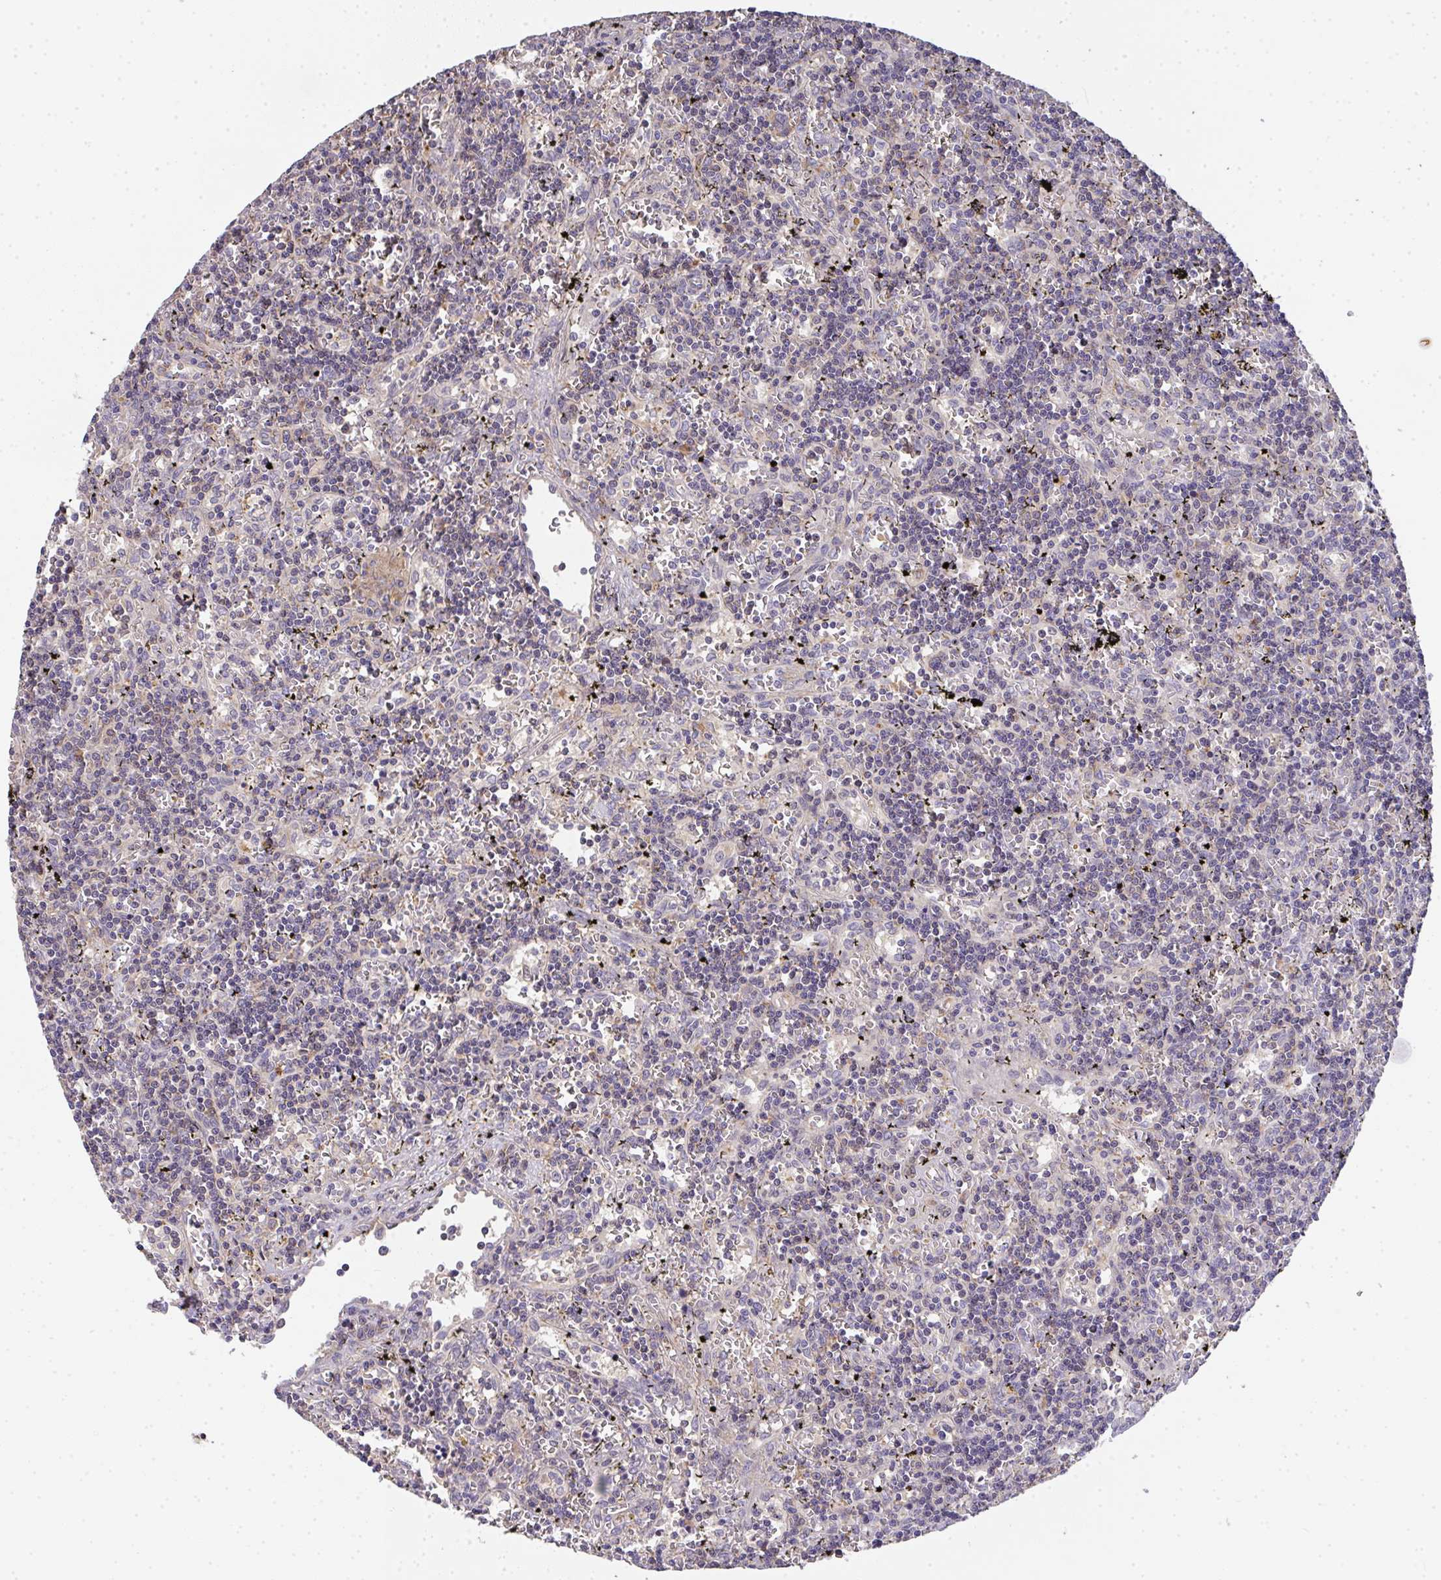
{"staining": {"intensity": "negative", "quantity": "none", "location": "none"}, "tissue": "lymphoma", "cell_type": "Tumor cells", "image_type": "cancer", "snomed": [{"axis": "morphology", "description": "Malignant lymphoma, non-Hodgkin's type, Low grade"}, {"axis": "topography", "description": "Spleen"}], "caption": "Tumor cells show no significant expression in malignant lymphoma, non-Hodgkin's type (low-grade).", "gene": "EEF1AKMT1", "patient": {"sex": "male", "age": 60}}